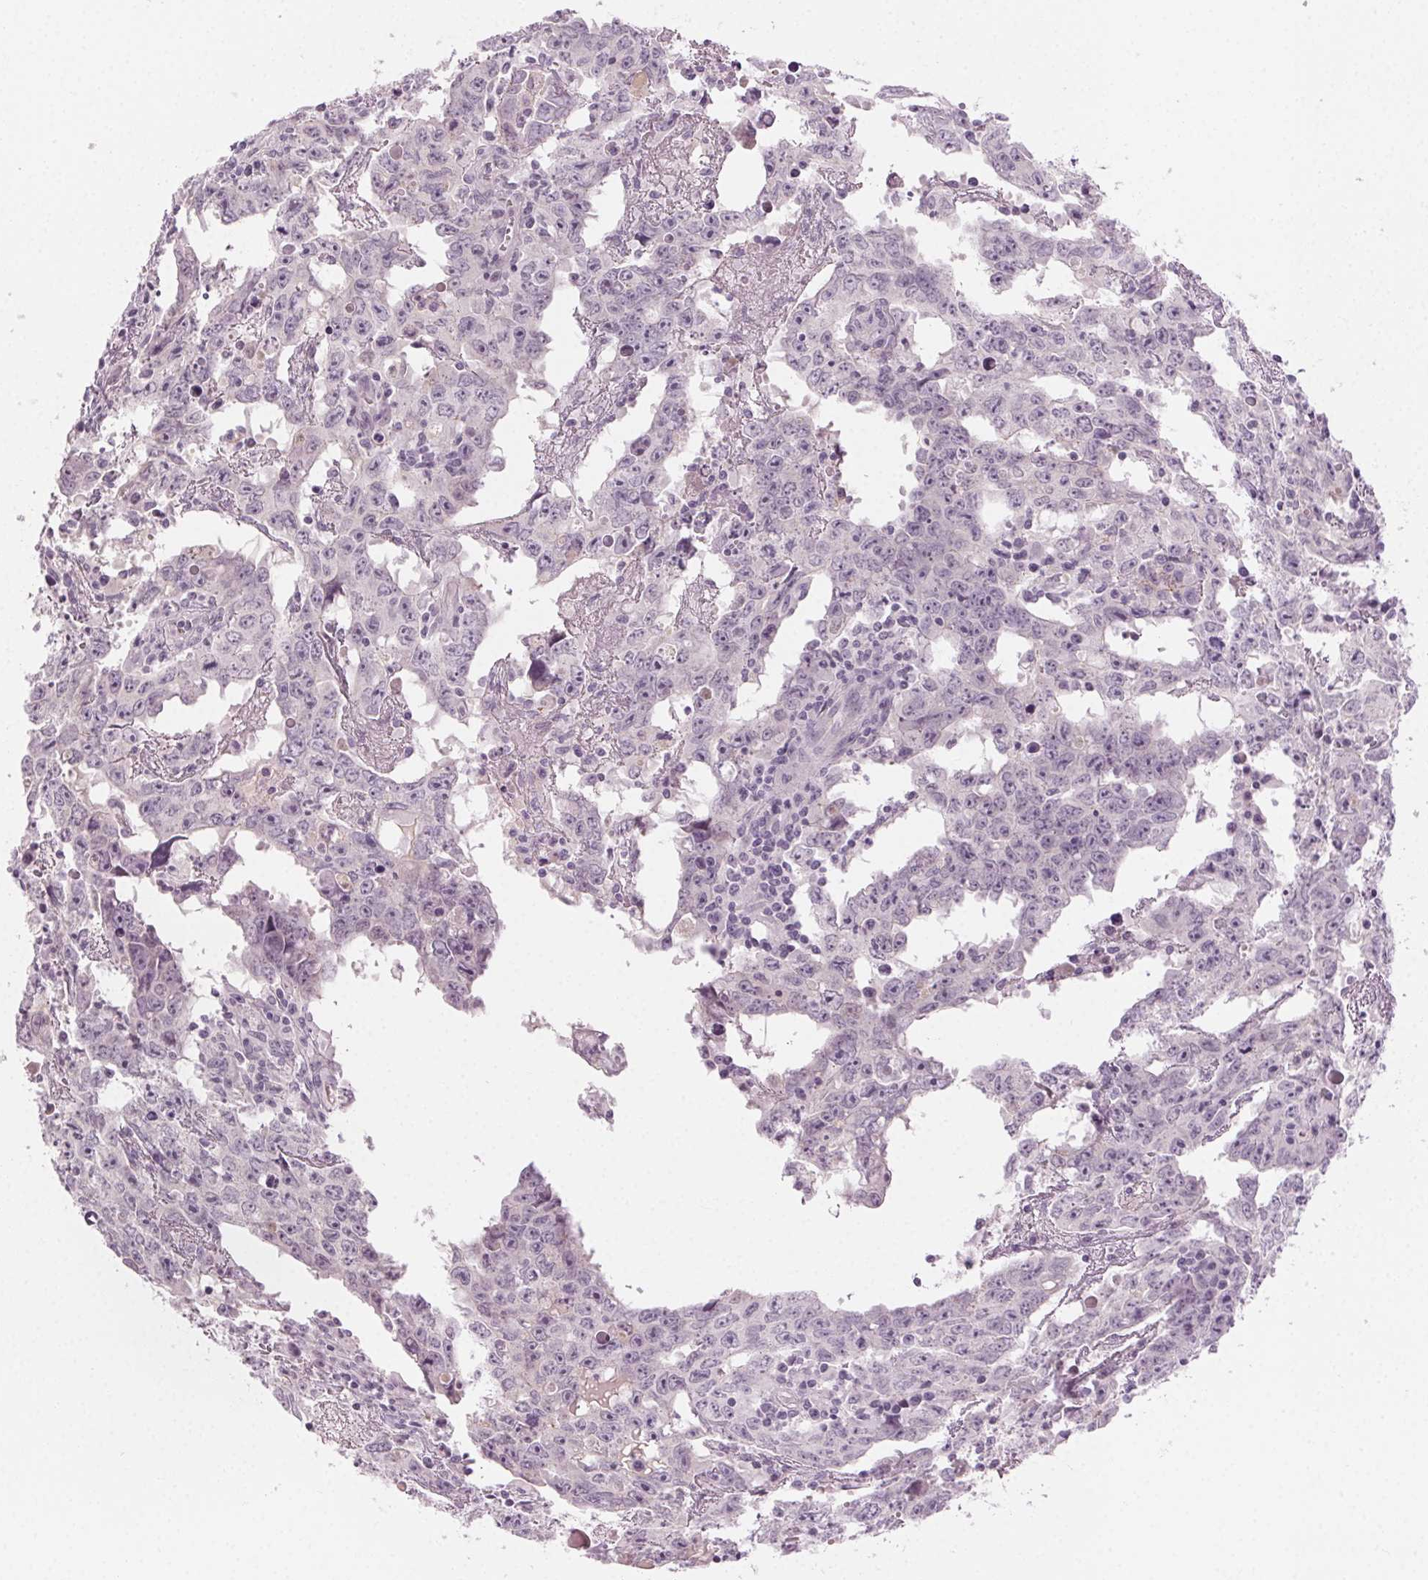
{"staining": {"intensity": "negative", "quantity": "none", "location": "none"}, "tissue": "testis cancer", "cell_type": "Tumor cells", "image_type": "cancer", "snomed": [{"axis": "morphology", "description": "Carcinoma, Embryonal, NOS"}, {"axis": "topography", "description": "Testis"}], "caption": "Immunohistochemistry photomicrograph of neoplastic tissue: human testis cancer stained with DAB reveals no significant protein expression in tumor cells.", "gene": "HSF5", "patient": {"sex": "male", "age": 22}}